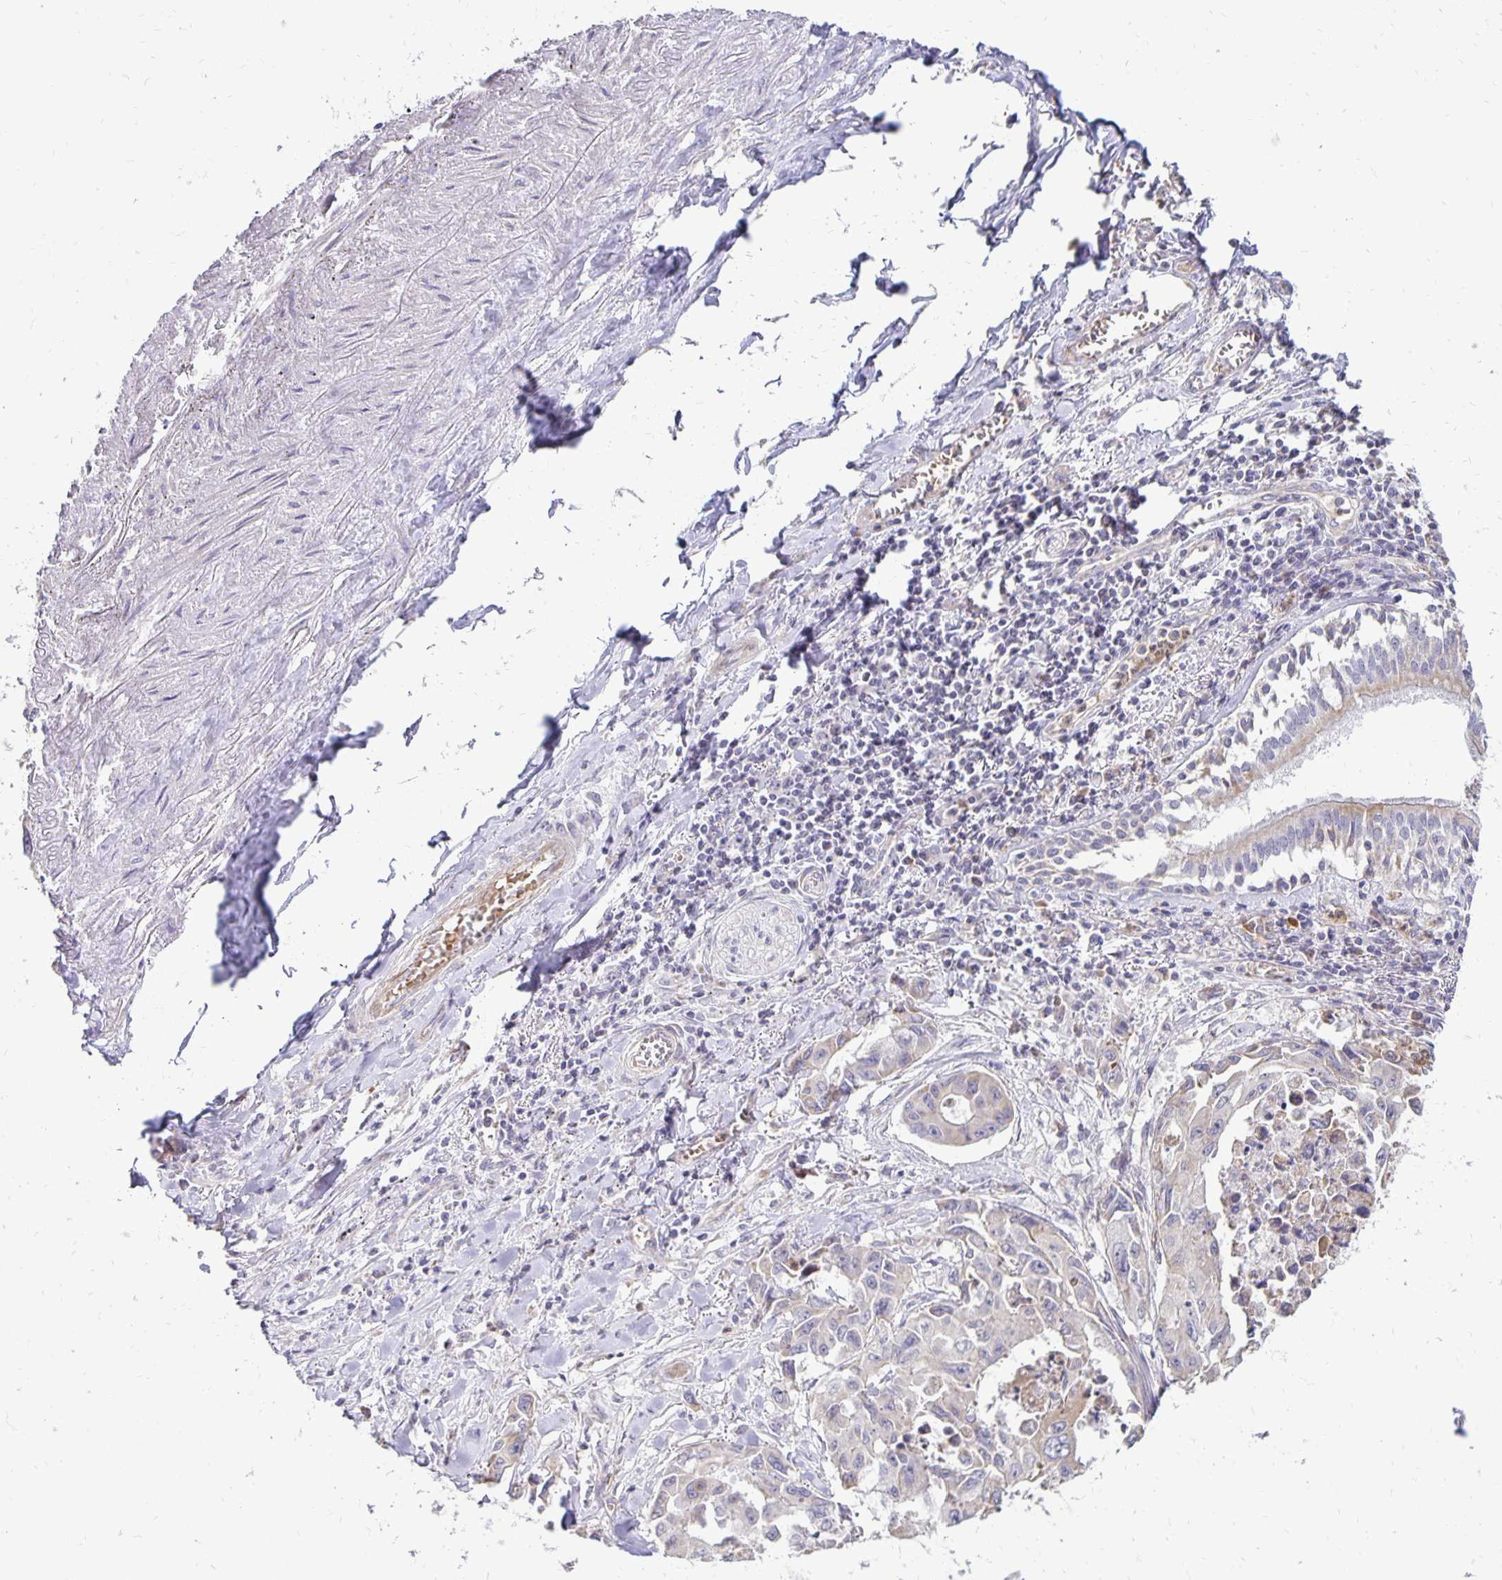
{"staining": {"intensity": "negative", "quantity": "none", "location": "none"}, "tissue": "lung cancer", "cell_type": "Tumor cells", "image_type": "cancer", "snomed": [{"axis": "morphology", "description": "Adenocarcinoma, NOS"}, {"axis": "topography", "description": "Lung"}], "caption": "Tumor cells show no significant protein staining in lung cancer.", "gene": "FN3K", "patient": {"sex": "male", "age": 64}}